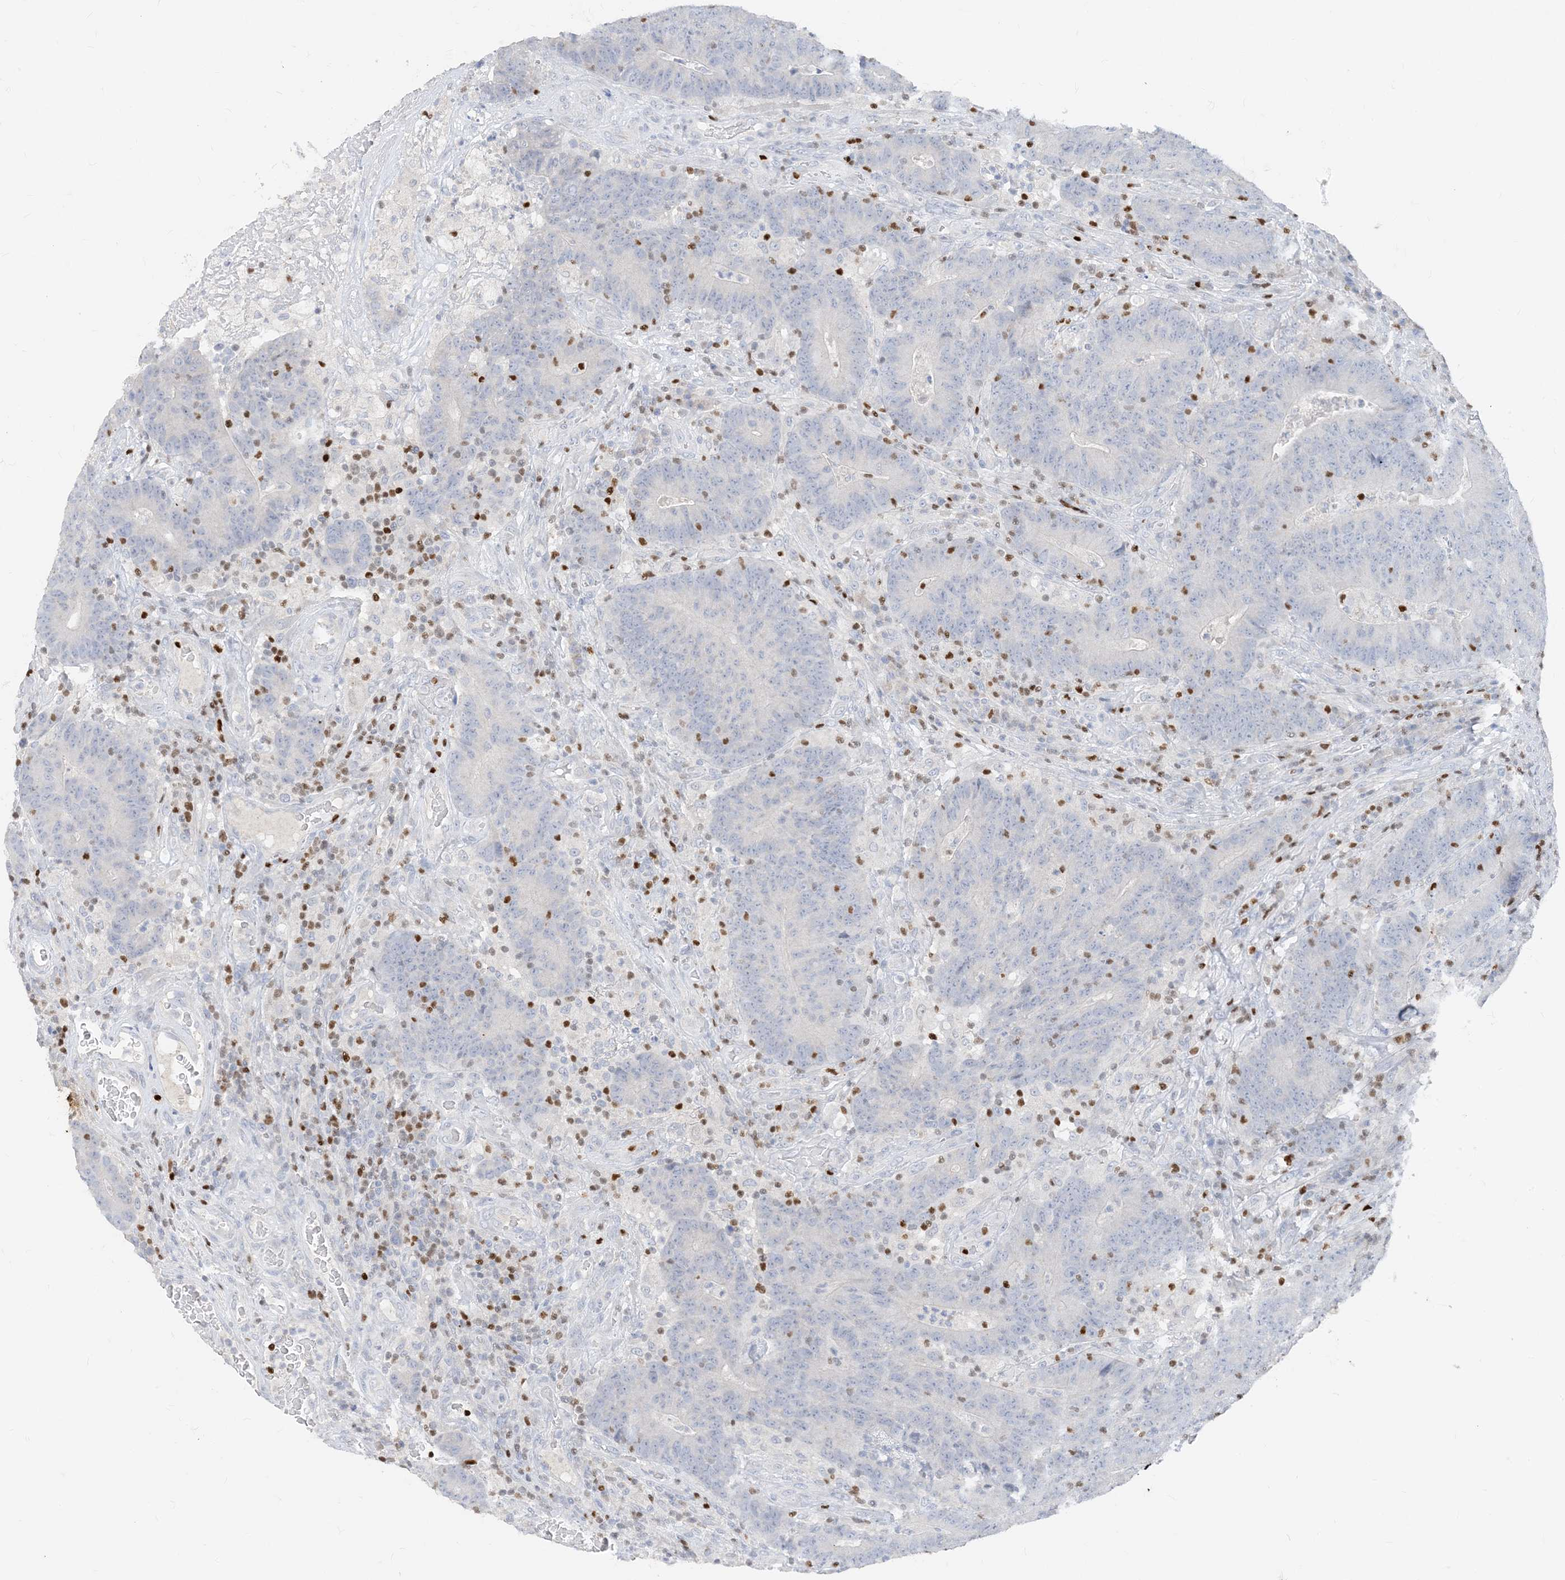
{"staining": {"intensity": "negative", "quantity": "none", "location": "none"}, "tissue": "colorectal cancer", "cell_type": "Tumor cells", "image_type": "cancer", "snomed": [{"axis": "morphology", "description": "Normal tissue, NOS"}, {"axis": "morphology", "description": "Adenocarcinoma, NOS"}, {"axis": "topography", "description": "Colon"}], "caption": "Histopathology image shows no protein positivity in tumor cells of colorectal cancer tissue.", "gene": "TBX21", "patient": {"sex": "female", "age": 75}}